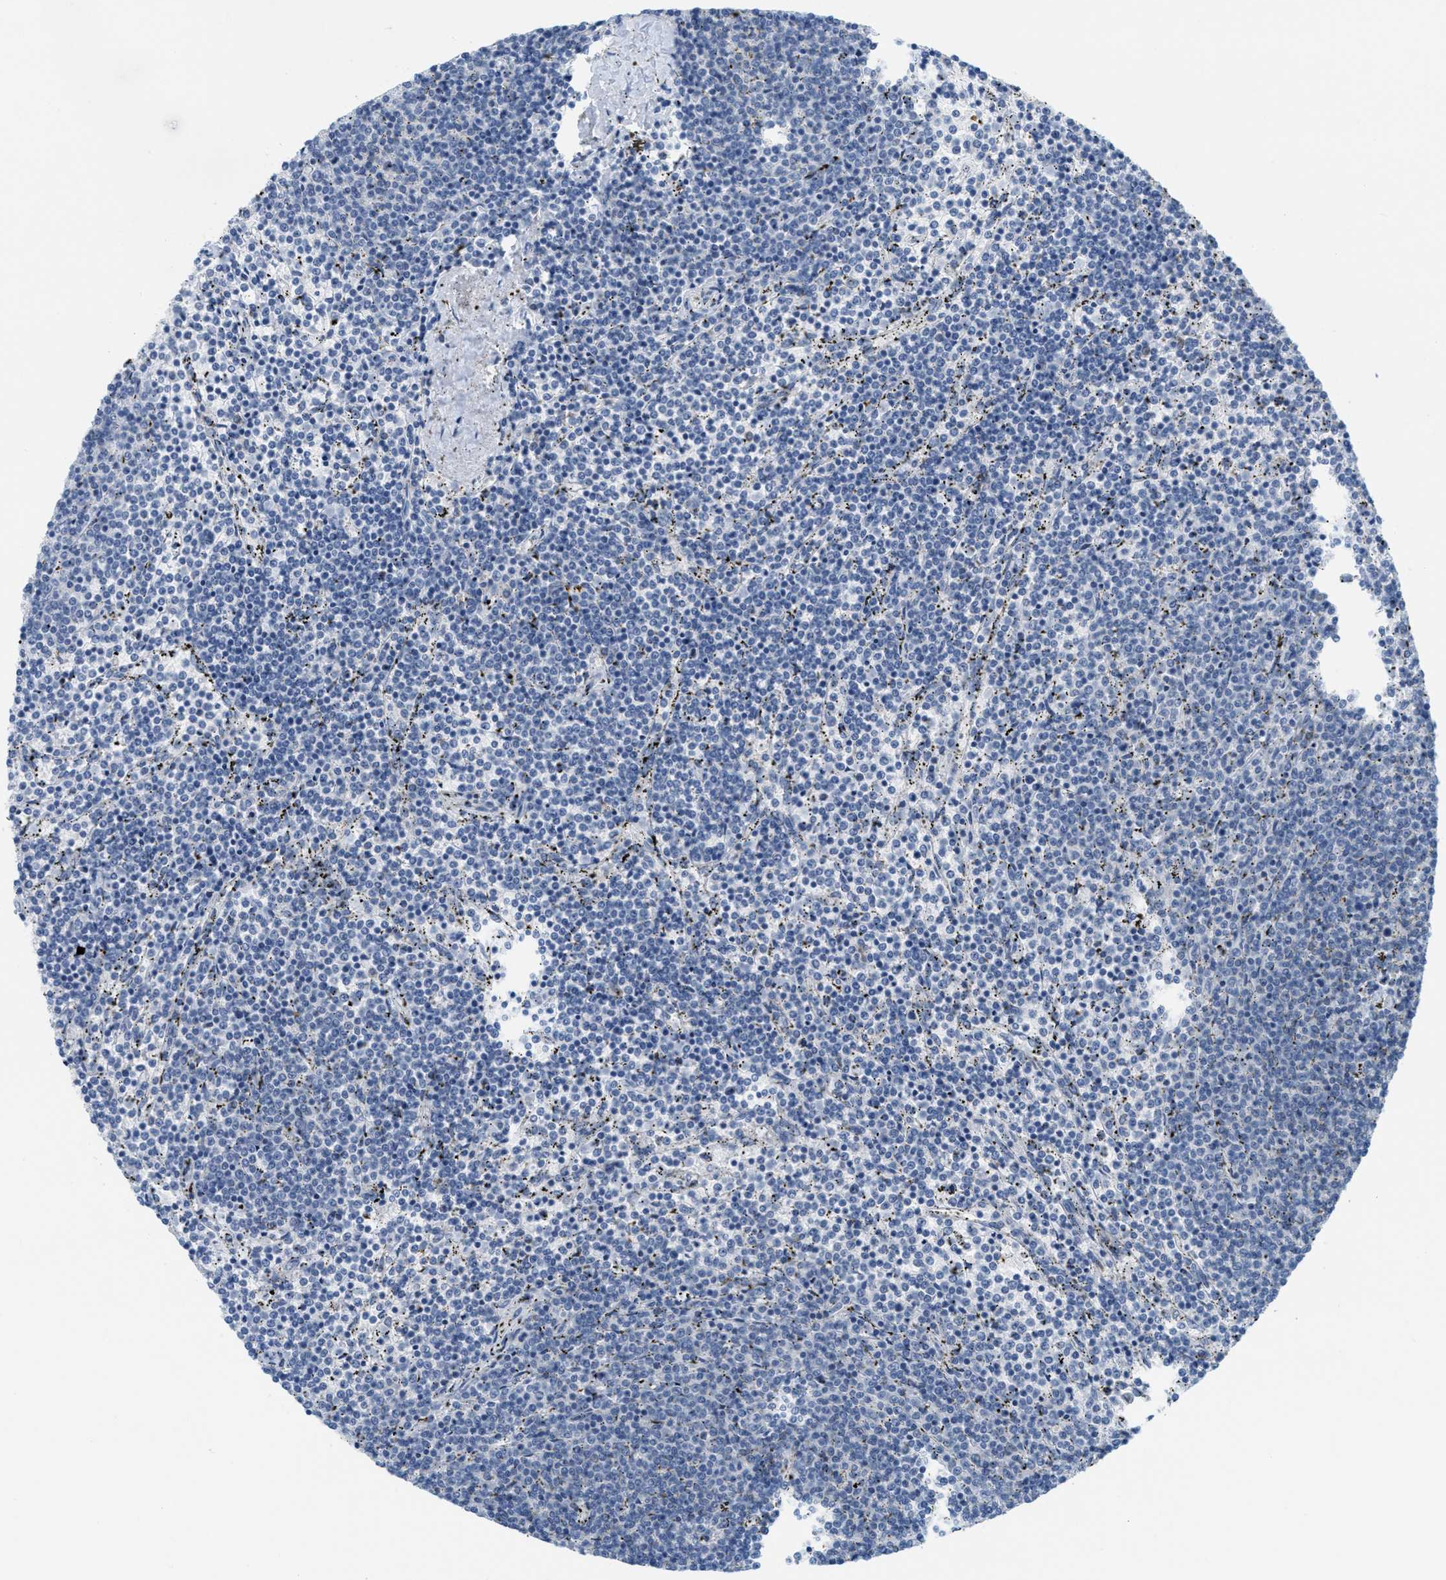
{"staining": {"intensity": "negative", "quantity": "none", "location": "none"}, "tissue": "lymphoma", "cell_type": "Tumor cells", "image_type": "cancer", "snomed": [{"axis": "morphology", "description": "Malignant lymphoma, non-Hodgkin's type, Low grade"}, {"axis": "topography", "description": "Spleen"}], "caption": "IHC micrograph of neoplastic tissue: human malignant lymphoma, non-Hodgkin's type (low-grade) stained with DAB (3,3'-diaminobenzidine) reveals no significant protein positivity in tumor cells.", "gene": "TEX264", "patient": {"sex": "female", "age": 50}}